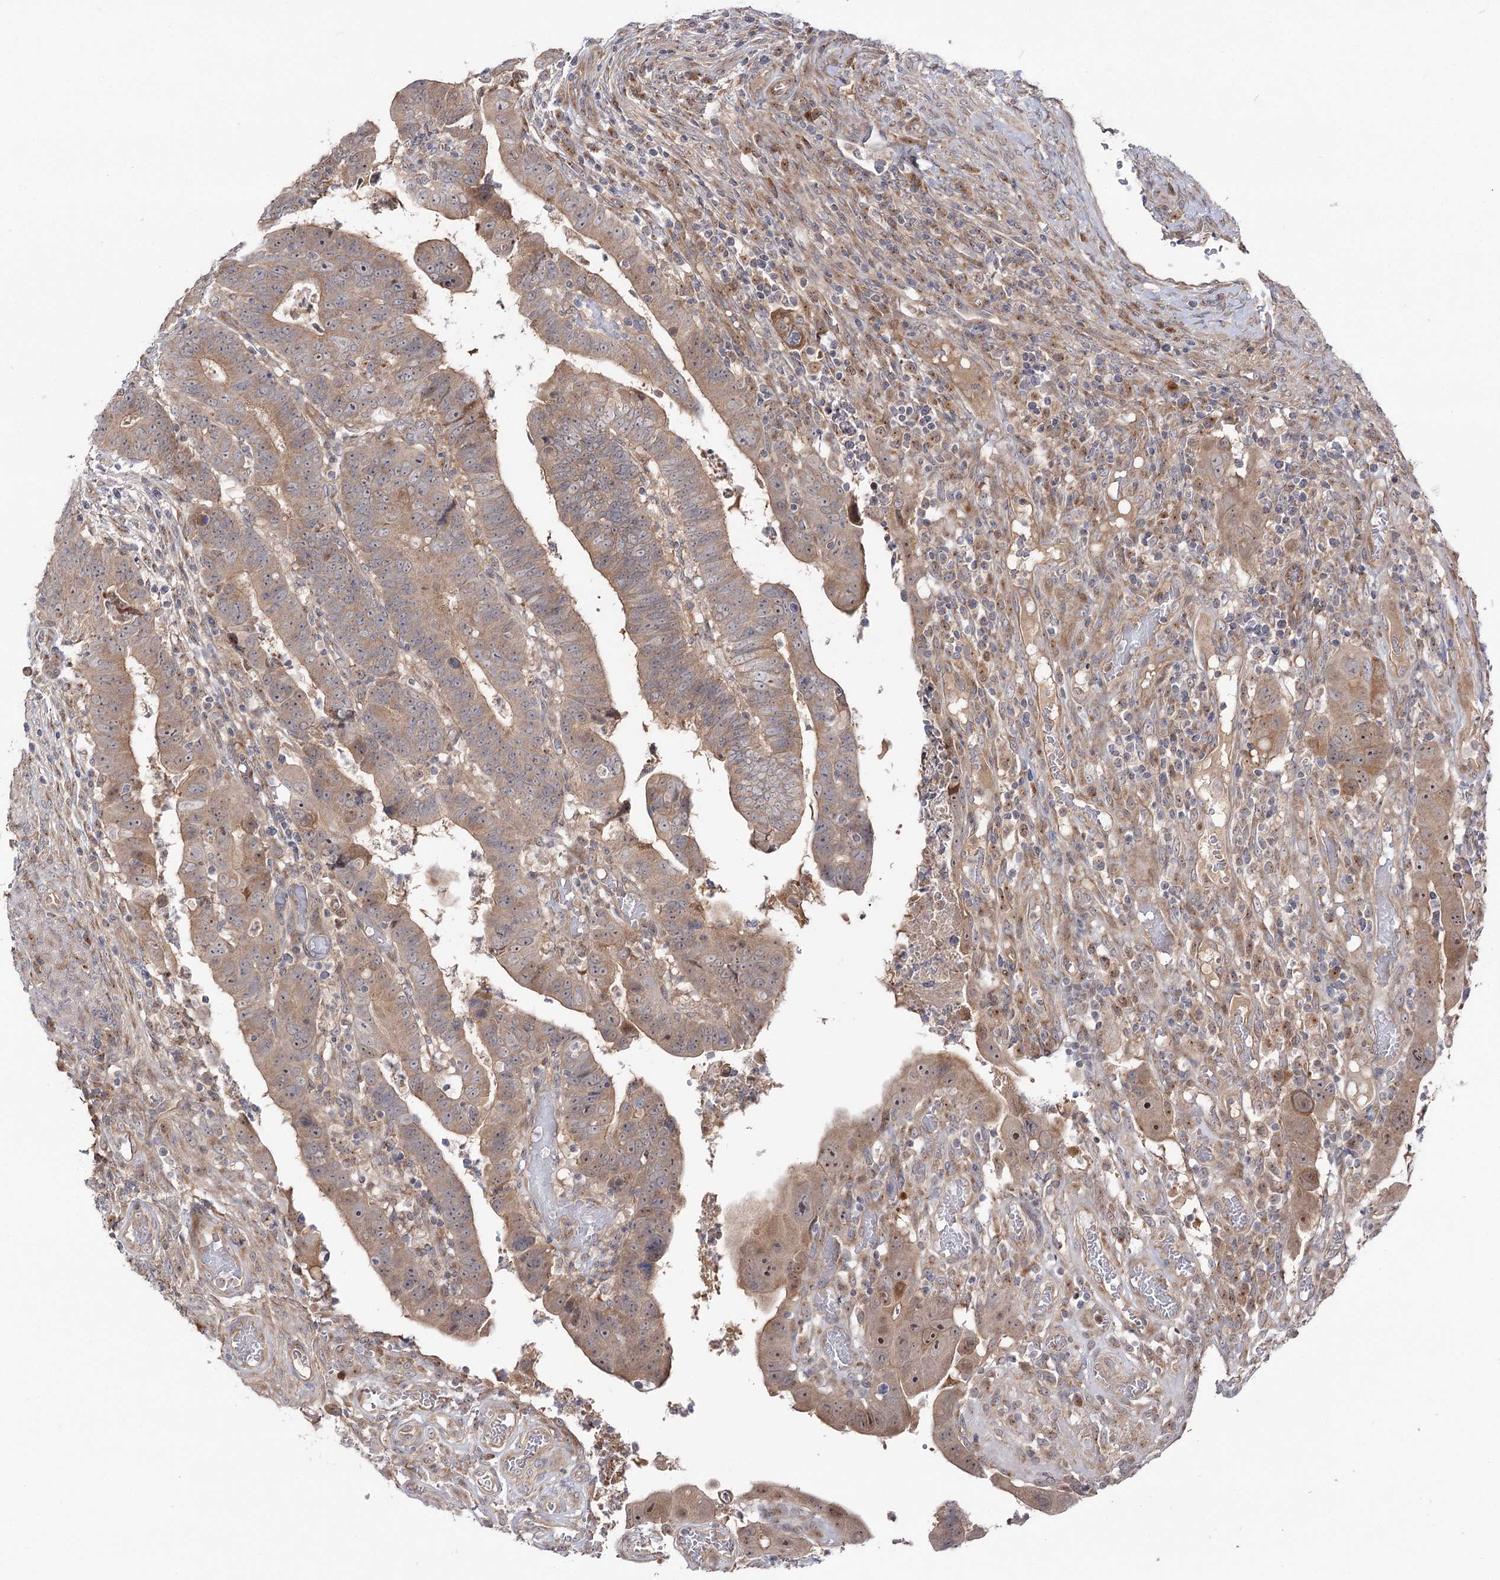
{"staining": {"intensity": "weak", "quantity": ">75%", "location": "cytoplasmic/membranous"}, "tissue": "colorectal cancer", "cell_type": "Tumor cells", "image_type": "cancer", "snomed": [{"axis": "morphology", "description": "Normal tissue, NOS"}, {"axis": "morphology", "description": "Adenocarcinoma, NOS"}, {"axis": "topography", "description": "Rectum"}], "caption": "Brown immunohistochemical staining in human colorectal cancer demonstrates weak cytoplasmic/membranous staining in about >75% of tumor cells.", "gene": "C11orf80", "patient": {"sex": "female", "age": 65}}